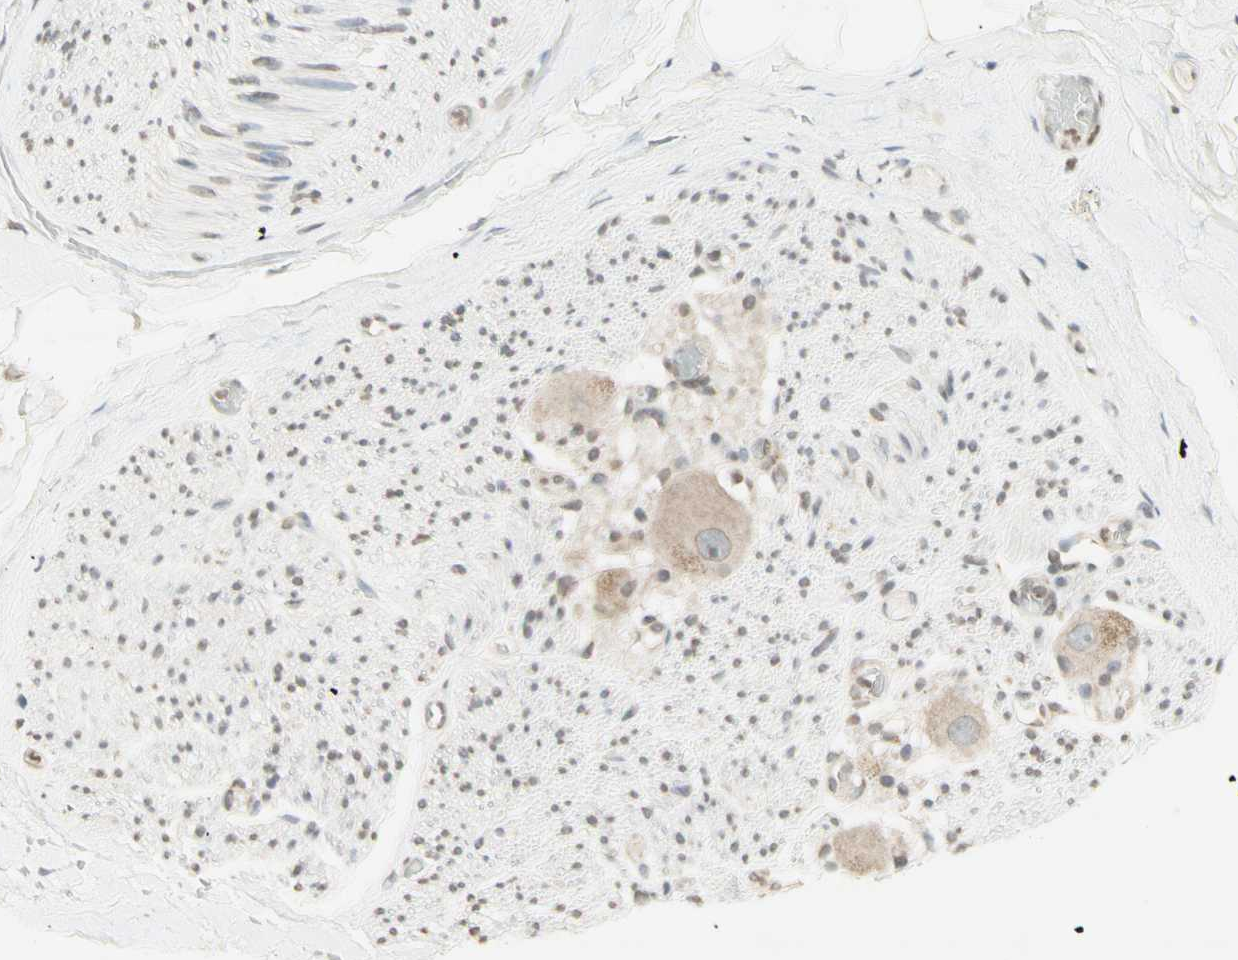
{"staining": {"intensity": "weak", "quantity": ">75%", "location": "cytoplasmic/membranous"}, "tissue": "adipose tissue", "cell_type": "Adipocytes", "image_type": "normal", "snomed": [{"axis": "morphology", "description": "Normal tissue, NOS"}, {"axis": "topography", "description": "Peripheral nerve tissue"}], "caption": "IHC of unremarkable human adipose tissue exhibits low levels of weak cytoplasmic/membranous staining in approximately >75% of adipocytes. (IHC, brightfield microscopy, high magnification).", "gene": "CCNI", "patient": {"sex": "male", "age": 70}}